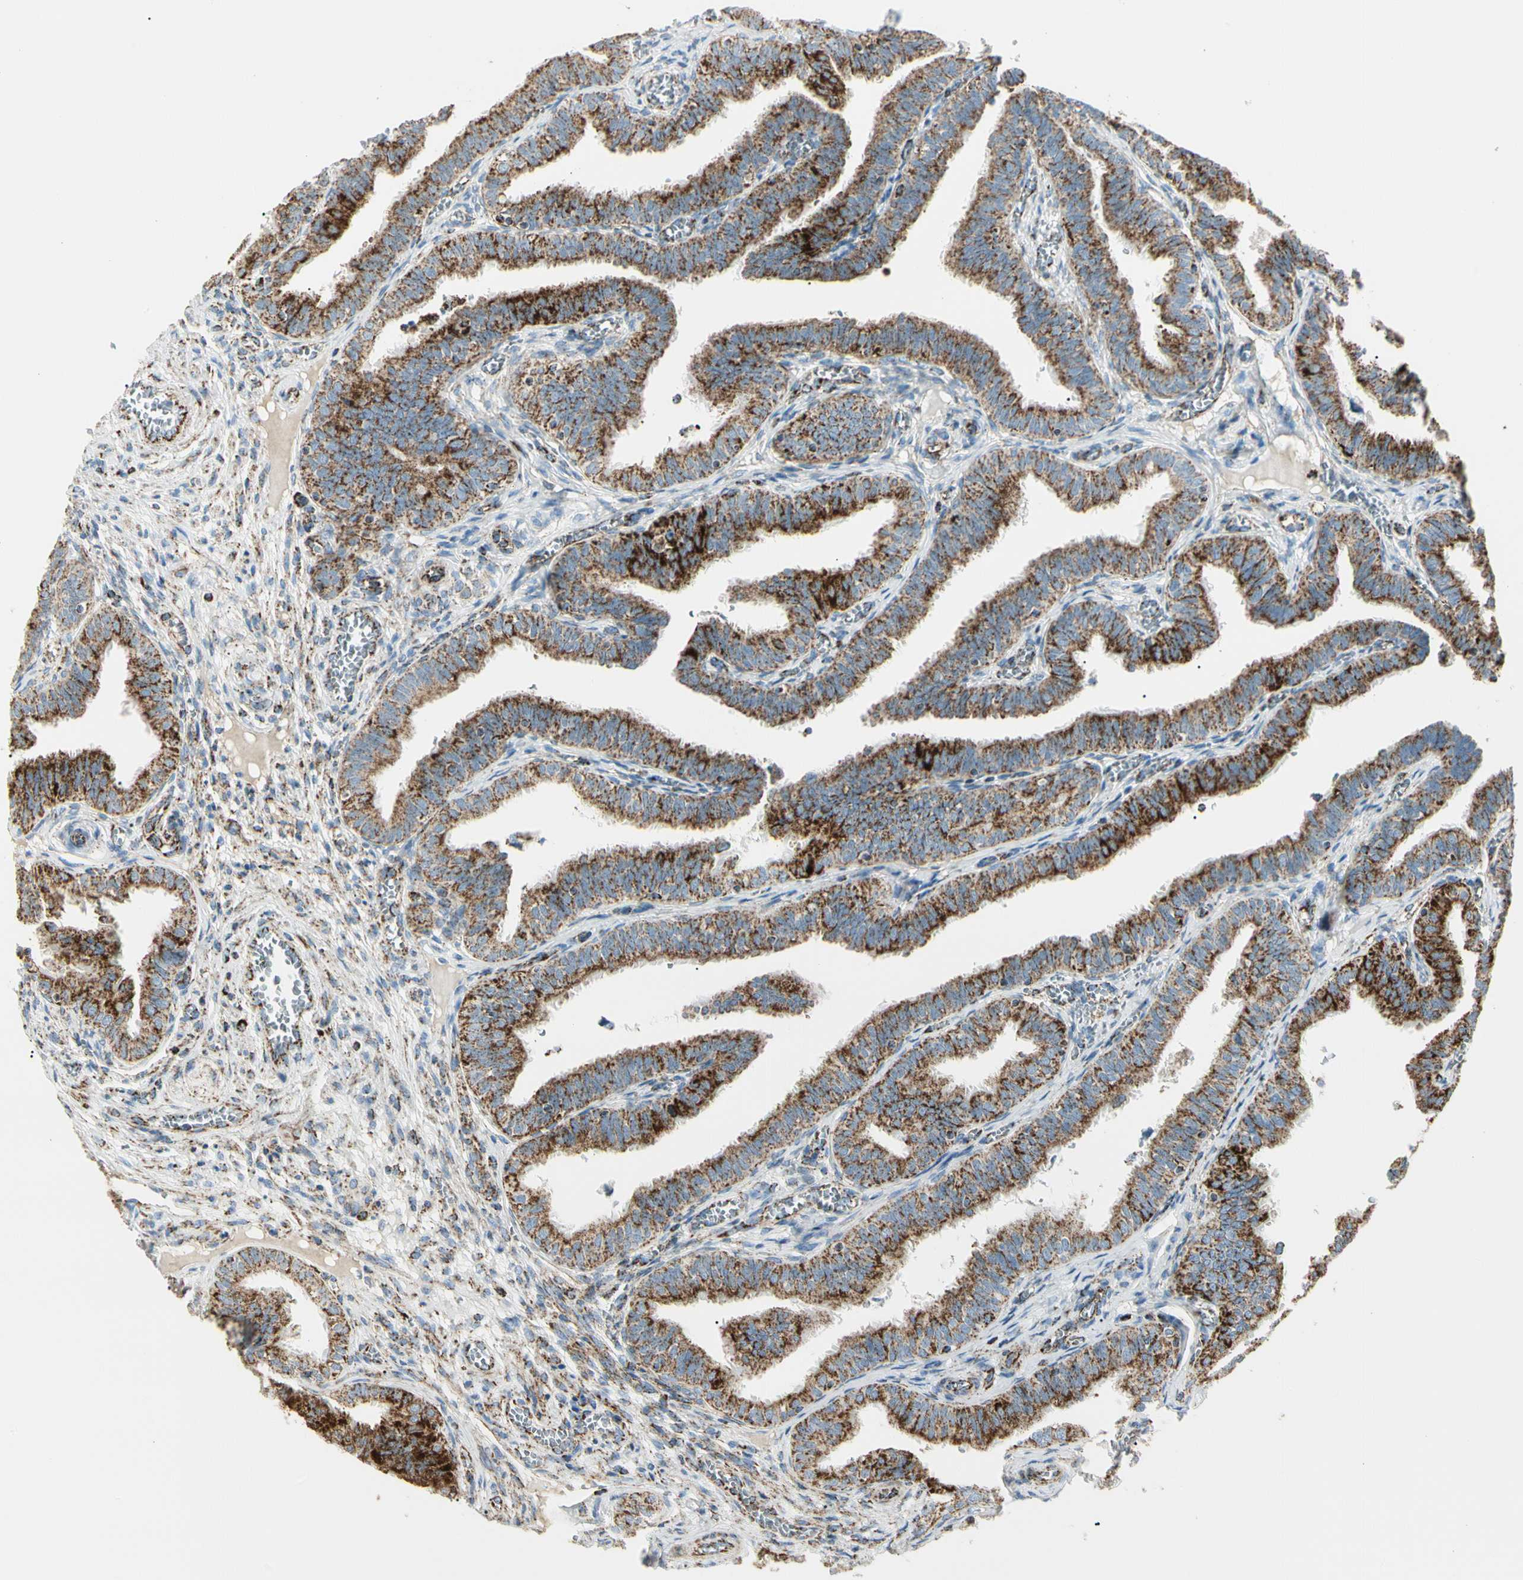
{"staining": {"intensity": "strong", "quantity": ">75%", "location": "cytoplasmic/membranous"}, "tissue": "fallopian tube", "cell_type": "Glandular cells", "image_type": "normal", "snomed": [{"axis": "morphology", "description": "Normal tissue, NOS"}, {"axis": "topography", "description": "Fallopian tube"}], "caption": "Immunohistochemical staining of unremarkable fallopian tube reveals >75% levels of strong cytoplasmic/membranous protein positivity in approximately >75% of glandular cells. (Stains: DAB in brown, nuclei in blue, Microscopy: brightfield microscopy at high magnification).", "gene": "ME2", "patient": {"sex": "female", "age": 46}}